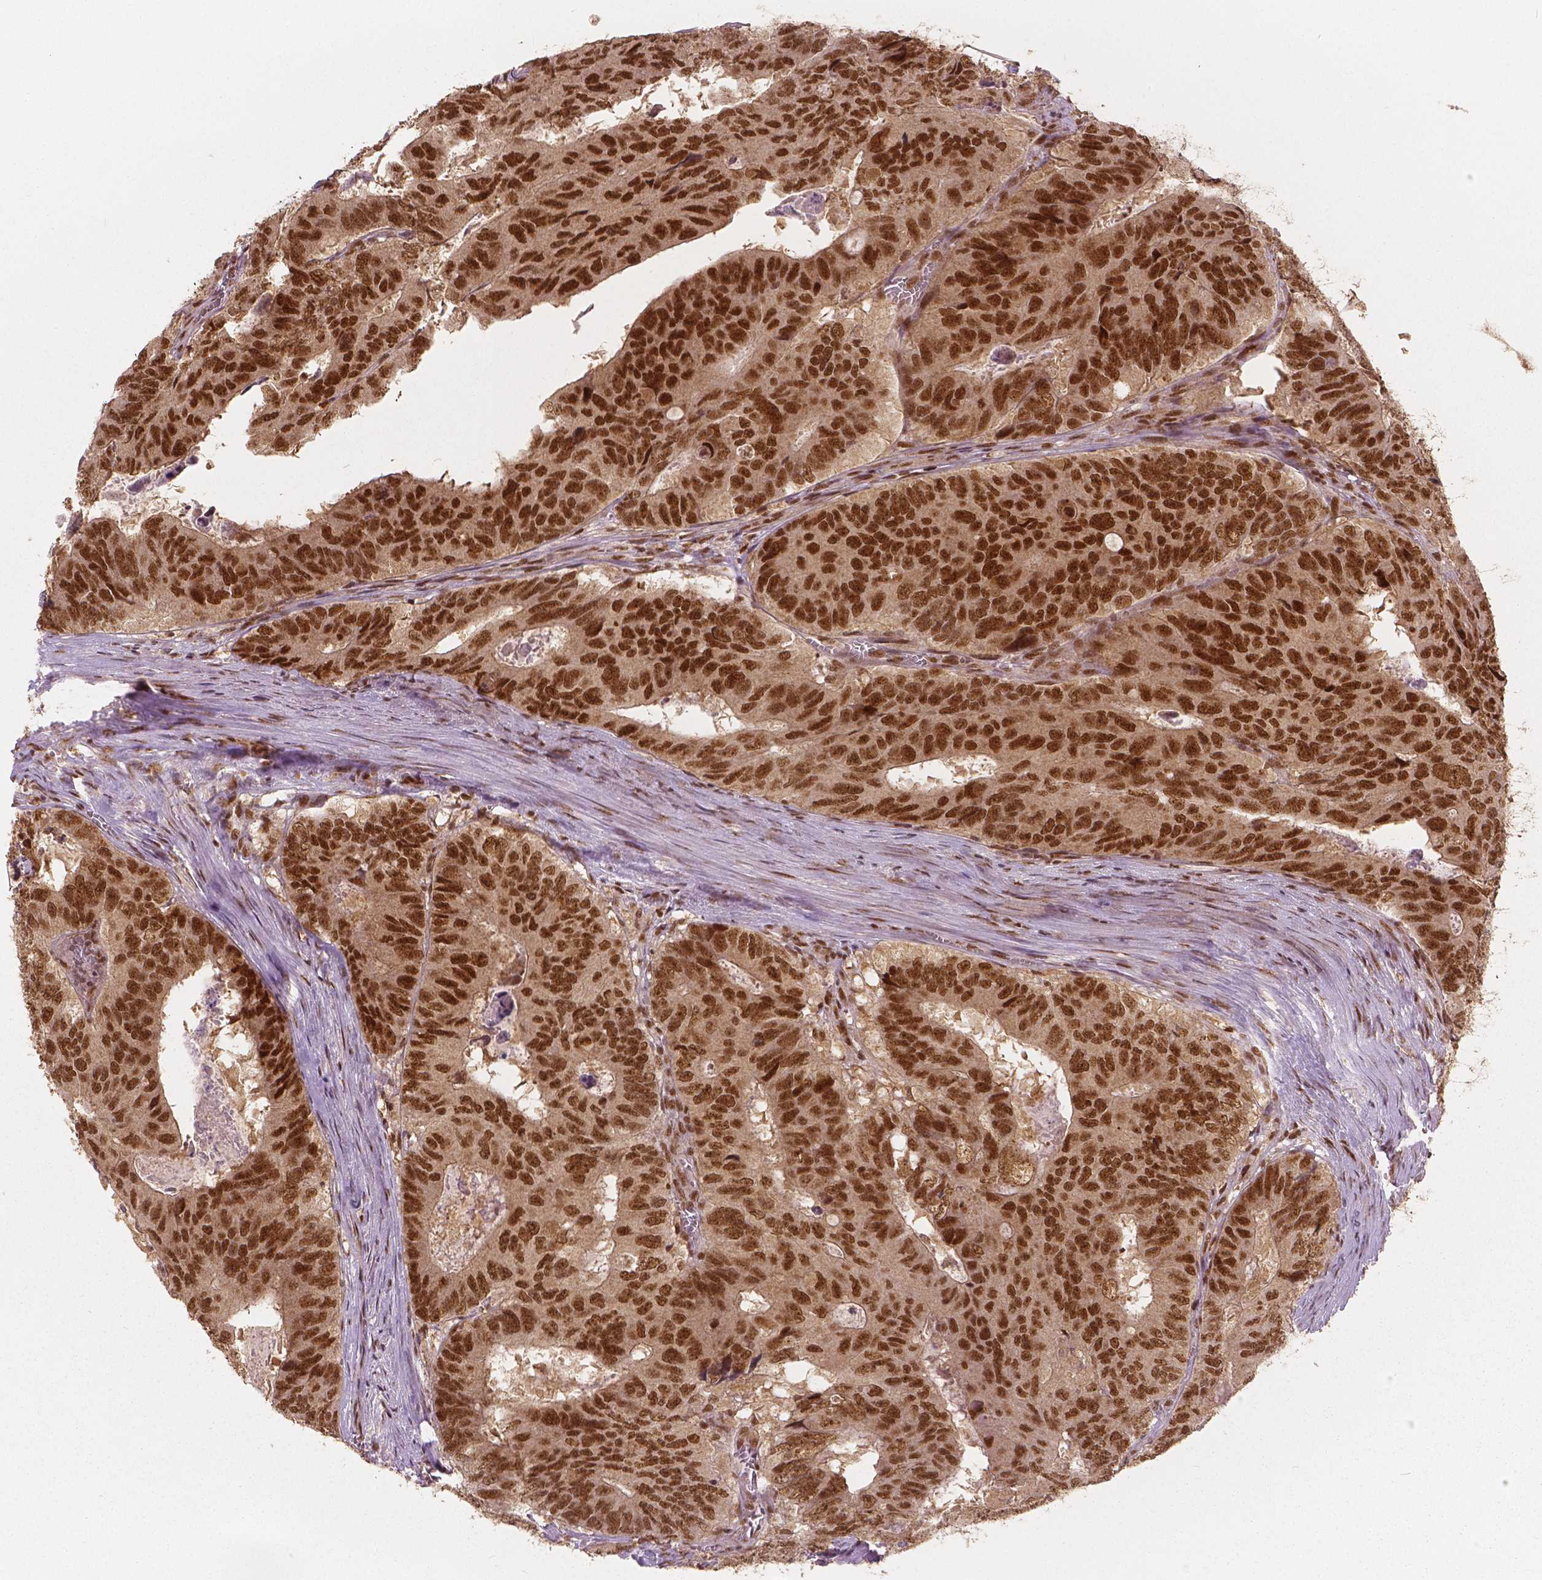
{"staining": {"intensity": "strong", "quantity": ">75%", "location": "nuclear"}, "tissue": "colorectal cancer", "cell_type": "Tumor cells", "image_type": "cancer", "snomed": [{"axis": "morphology", "description": "Adenocarcinoma, NOS"}, {"axis": "topography", "description": "Colon"}], "caption": "Protein staining of adenocarcinoma (colorectal) tissue reveals strong nuclear staining in about >75% of tumor cells.", "gene": "NSD2", "patient": {"sex": "male", "age": 79}}